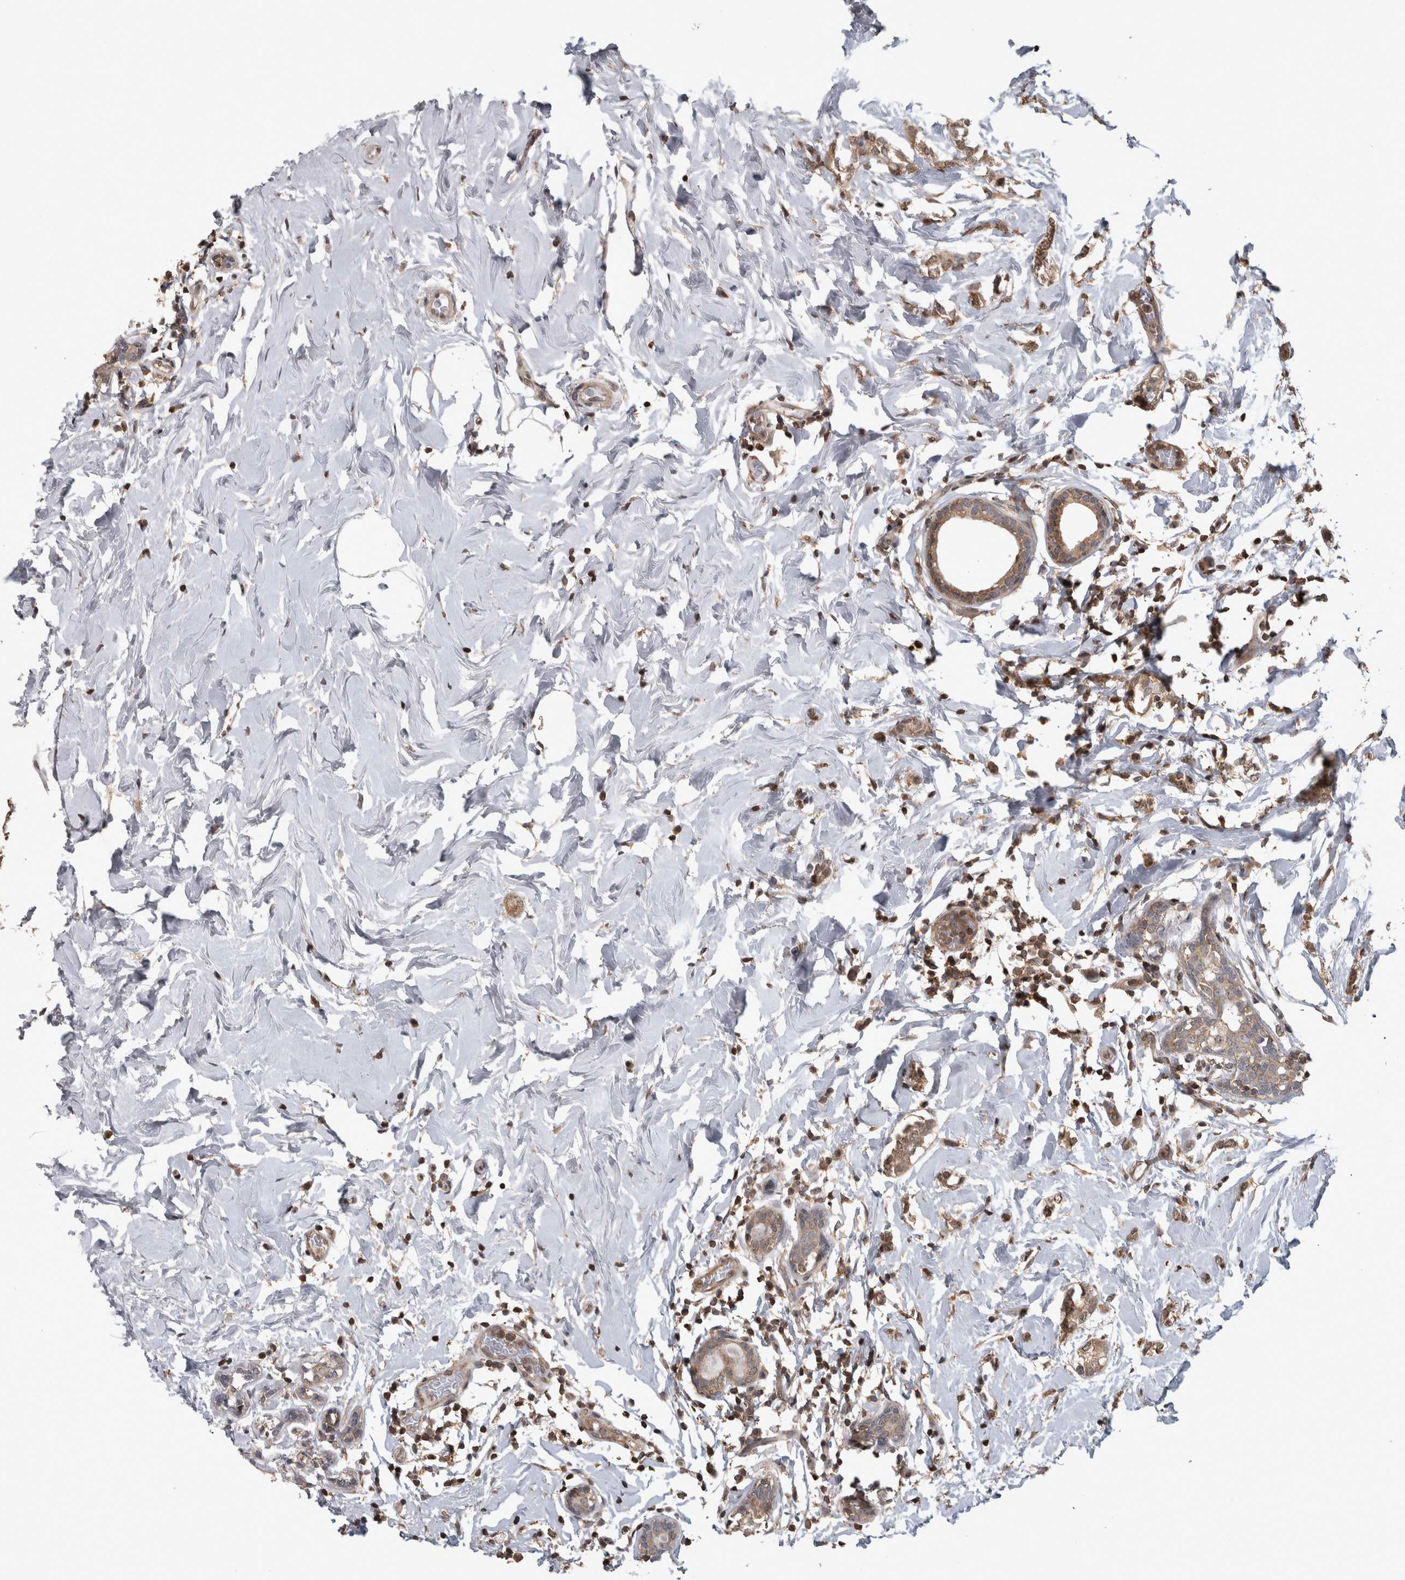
{"staining": {"intensity": "weak", "quantity": ">75%", "location": "cytoplasmic/membranous,nuclear"}, "tissue": "breast cancer", "cell_type": "Tumor cells", "image_type": "cancer", "snomed": [{"axis": "morphology", "description": "Normal tissue, NOS"}, {"axis": "morphology", "description": "Lobular carcinoma"}, {"axis": "topography", "description": "Breast"}], "caption": "Immunohistochemical staining of breast lobular carcinoma demonstrates low levels of weak cytoplasmic/membranous and nuclear protein positivity in about >75% of tumor cells.", "gene": "ATXN2", "patient": {"sex": "female", "age": 47}}